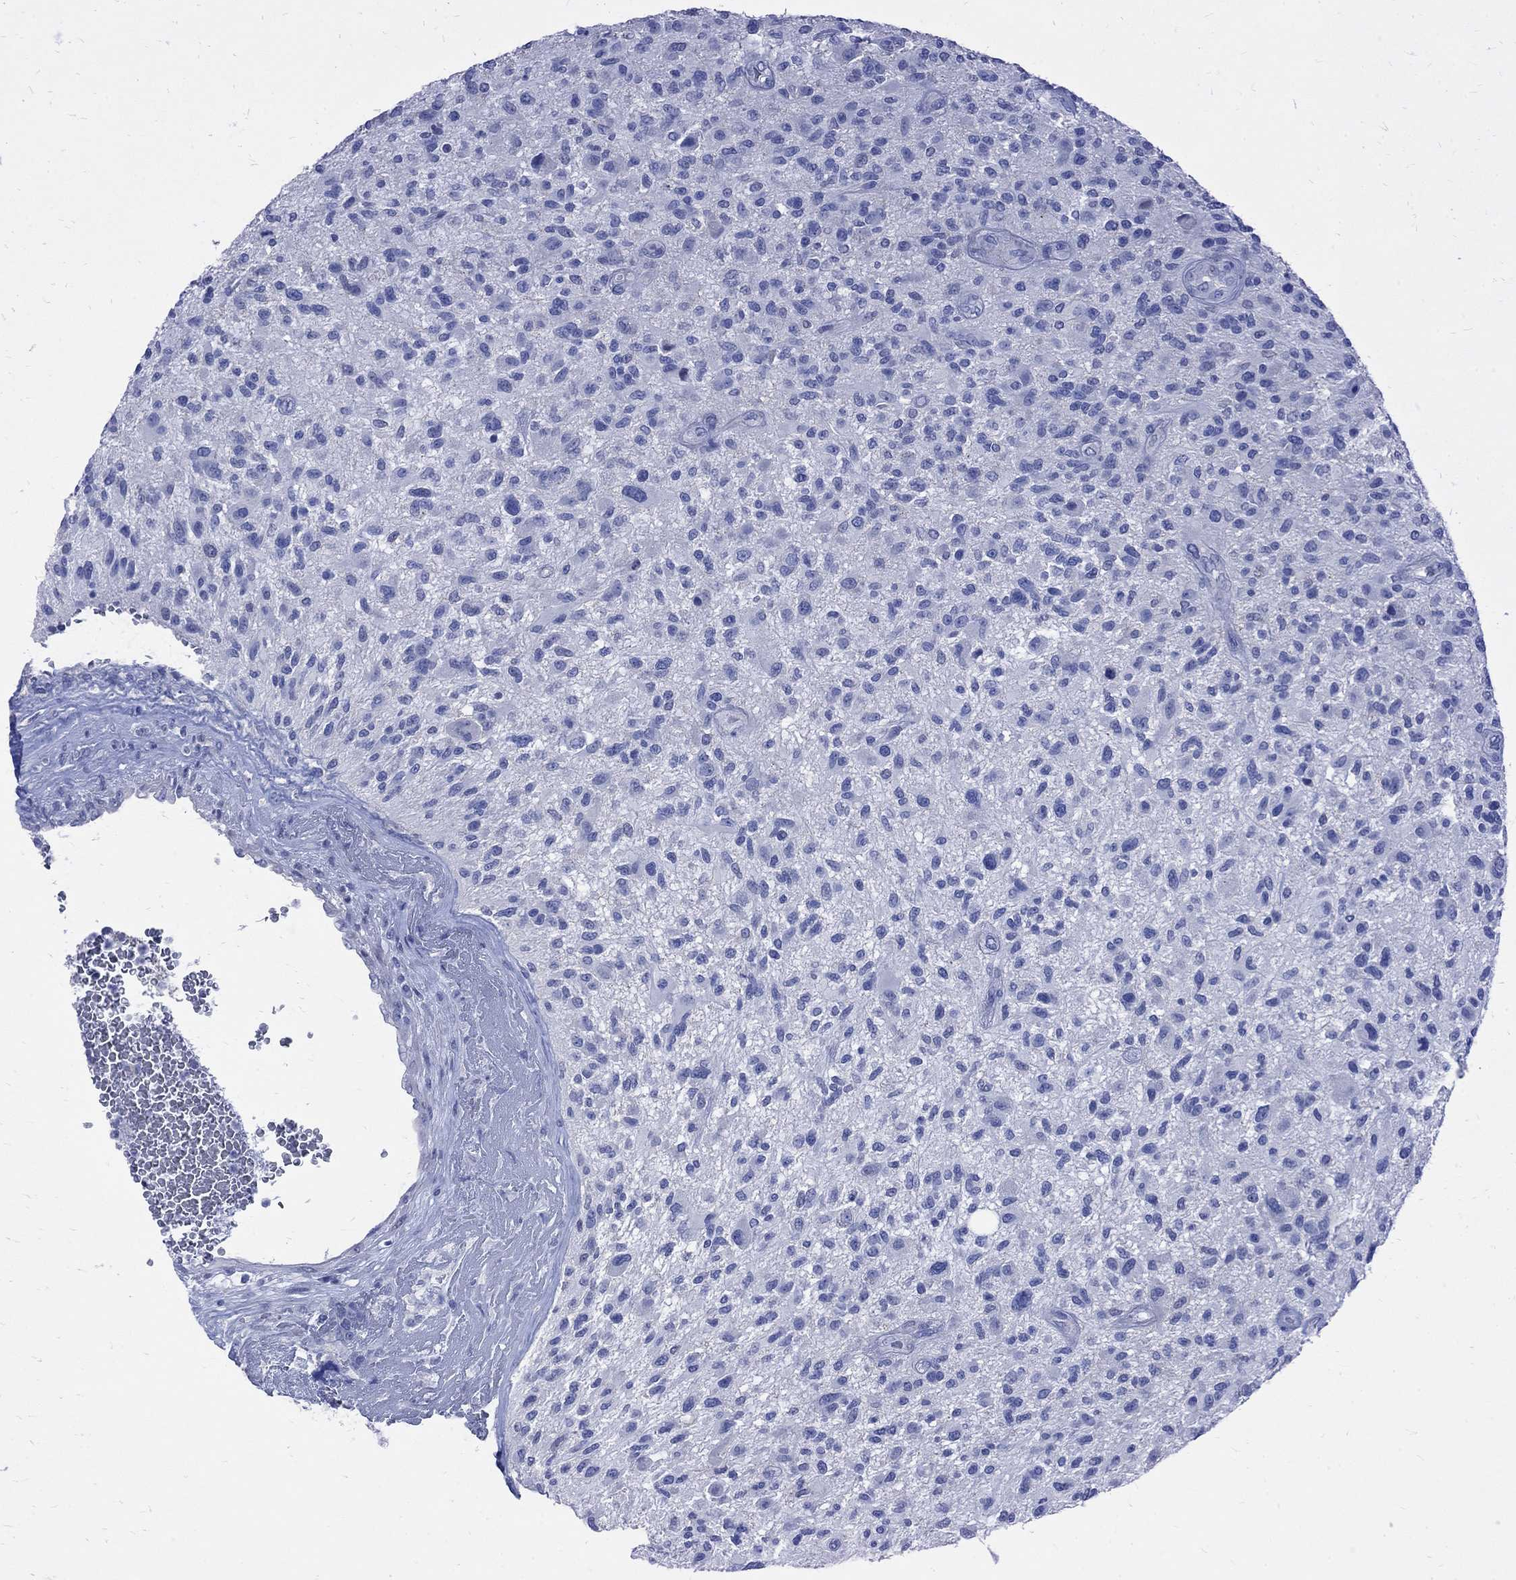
{"staining": {"intensity": "negative", "quantity": "none", "location": "none"}, "tissue": "glioma", "cell_type": "Tumor cells", "image_type": "cancer", "snomed": [{"axis": "morphology", "description": "Glioma, malignant, High grade"}, {"axis": "topography", "description": "Brain"}], "caption": "A high-resolution photomicrograph shows IHC staining of glioma, which exhibits no significant staining in tumor cells. (DAB (3,3'-diaminobenzidine) IHC, high magnification).", "gene": "MAGEB6", "patient": {"sex": "male", "age": 47}}